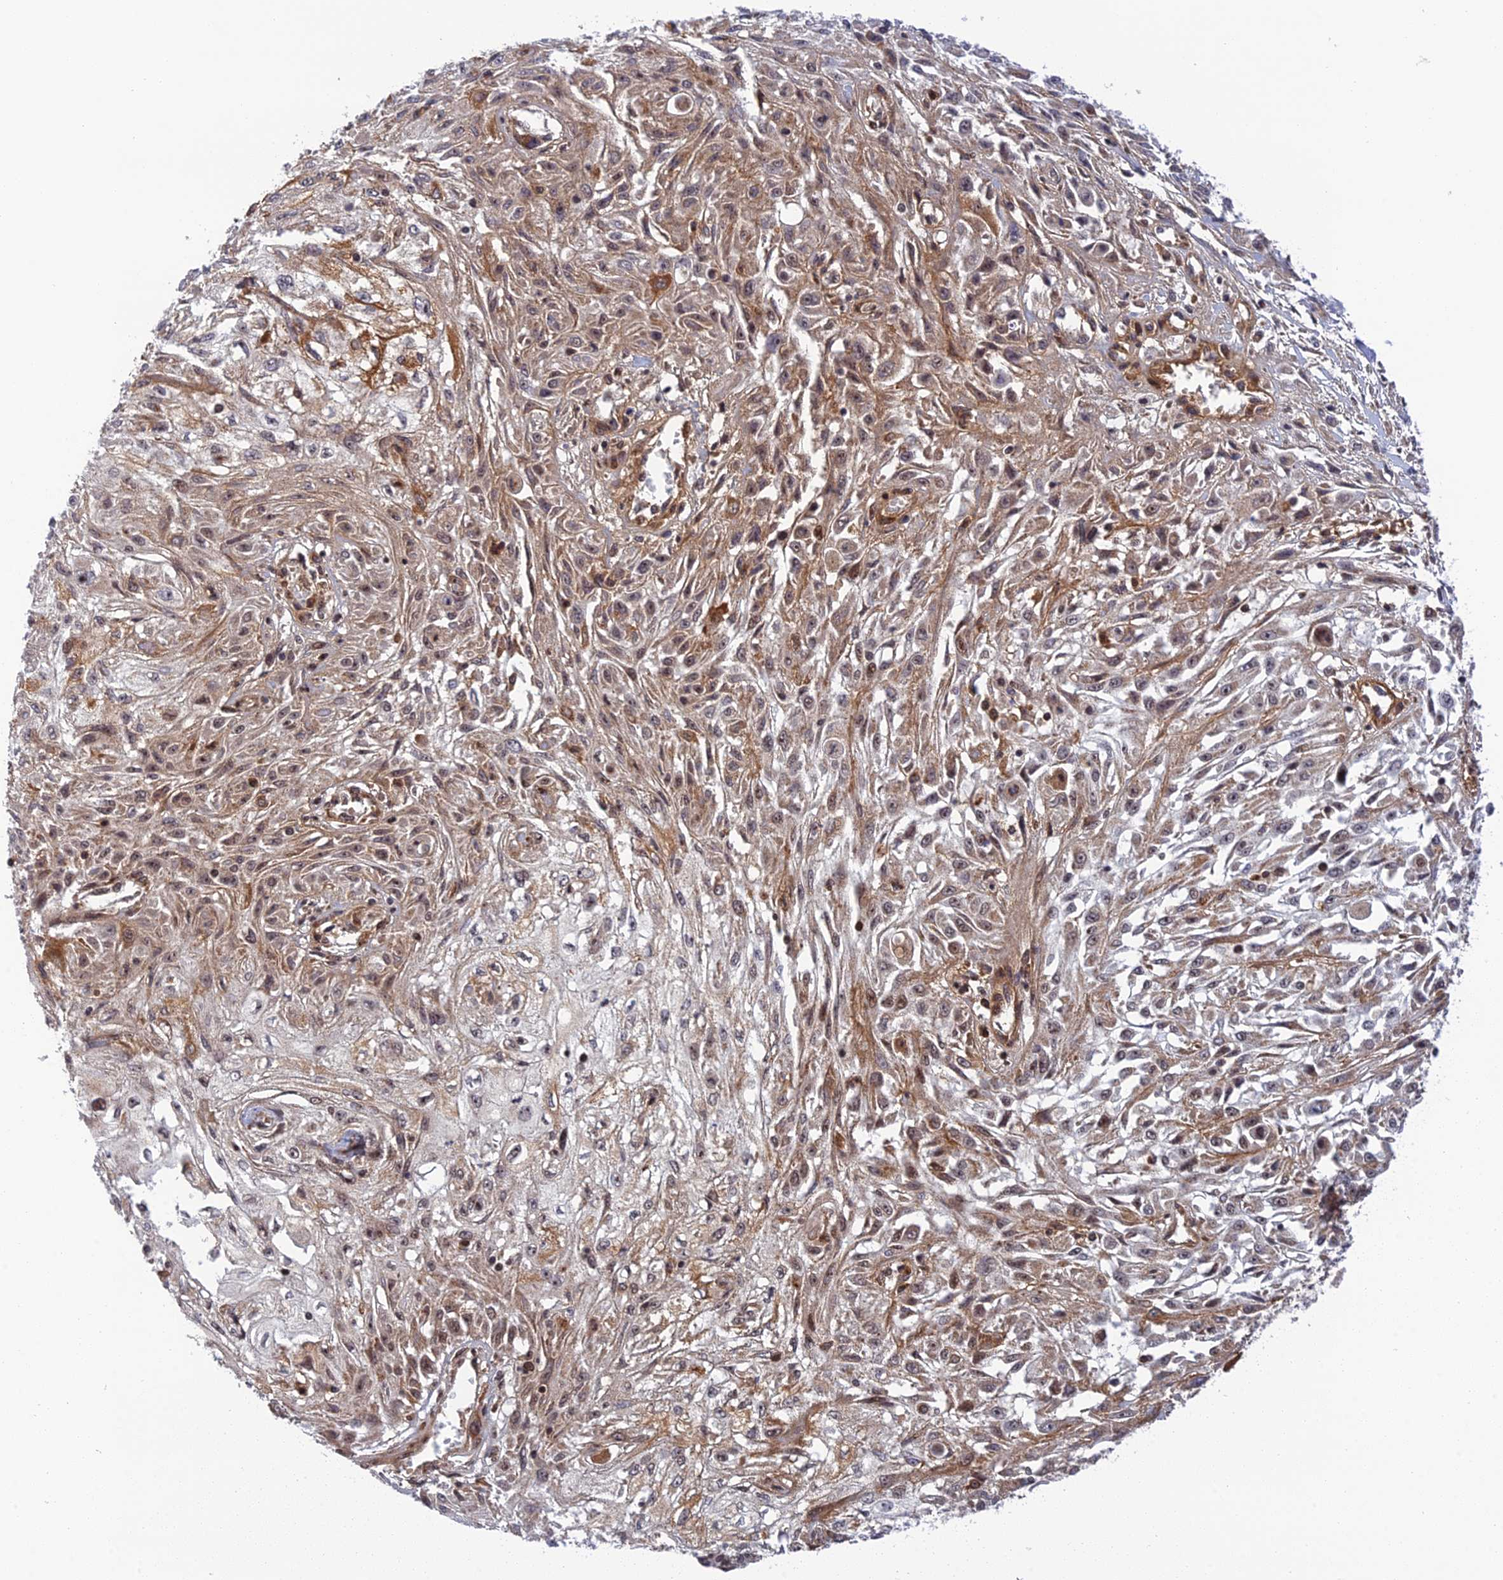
{"staining": {"intensity": "moderate", "quantity": ">75%", "location": "cytoplasmic/membranous,nuclear"}, "tissue": "skin cancer", "cell_type": "Tumor cells", "image_type": "cancer", "snomed": [{"axis": "morphology", "description": "Squamous cell carcinoma, NOS"}, {"axis": "morphology", "description": "Squamous cell carcinoma, metastatic, NOS"}, {"axis": "topography", "description": "Skin"}, {"axis": "topography", "description": "Lymph node"}], "caption": "Human skin cancer stained with a brown dye shows moderate cytoplasmic/membranous and nuclear positive staining in approximately >75% of tumor cells.", "gene": "REXO1", "patient": {"sex": "male", "age": 75}}